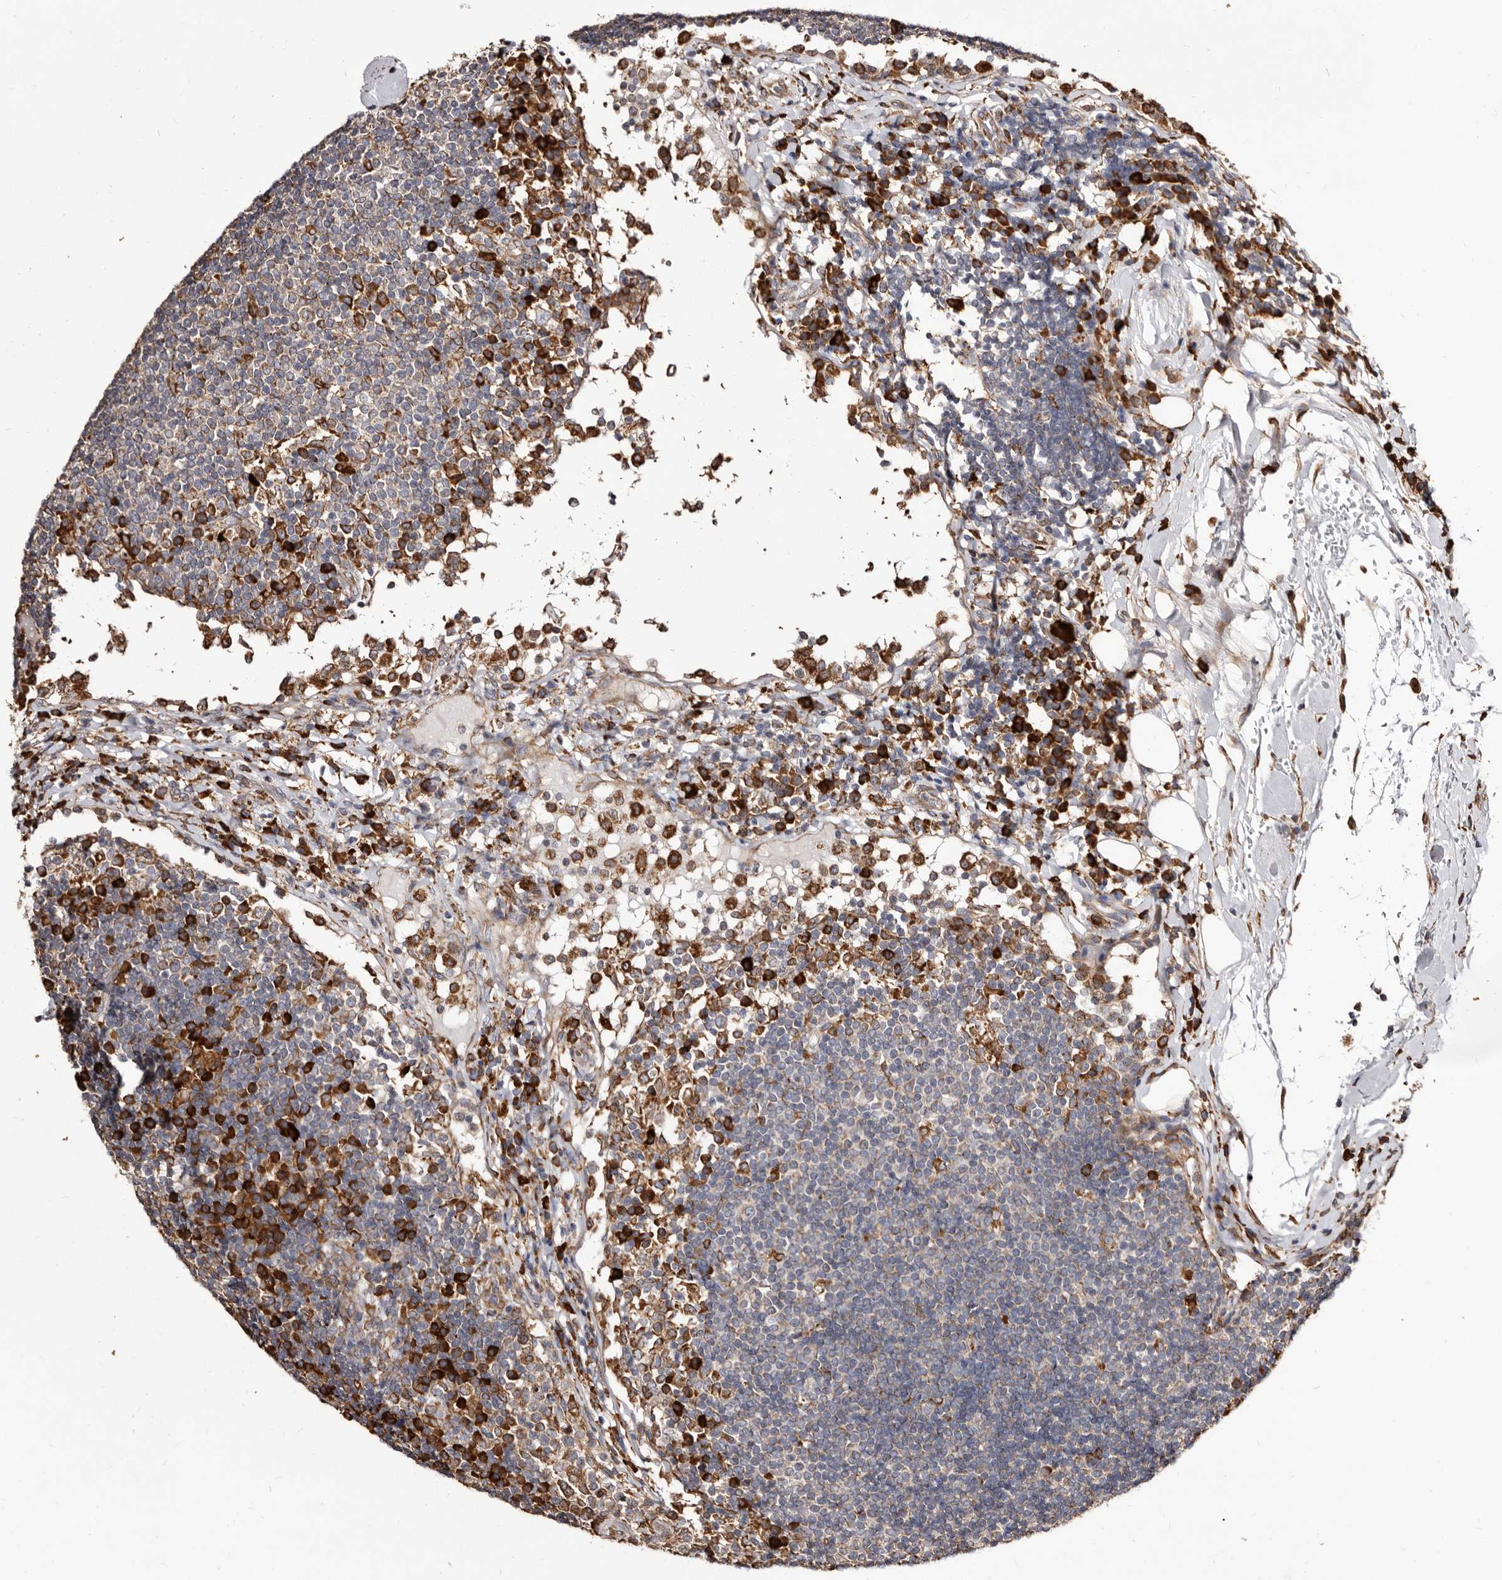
{"staining": {"intensity": "moderate", "quantity": "25%-75%", "location": "cytoplasmic/membranous"}, "tissue": "lymph node", "cell_type": "Germinal center cells", "image_type": "normal", "snomed": [{"axis": "morphology", "description": "Normal tissue, NOS"}, {"axis": "topography", "description": "Lymph node"}], "caption": "Protein expression by immunohistochemistry (IHC) exhibits moderate cytoplasmic/membranous staining in about 25%-75% of germinal center cells in normal lymph node.", "gene": "ACBD6", "patient": {"sex": "female", "age": 53}}